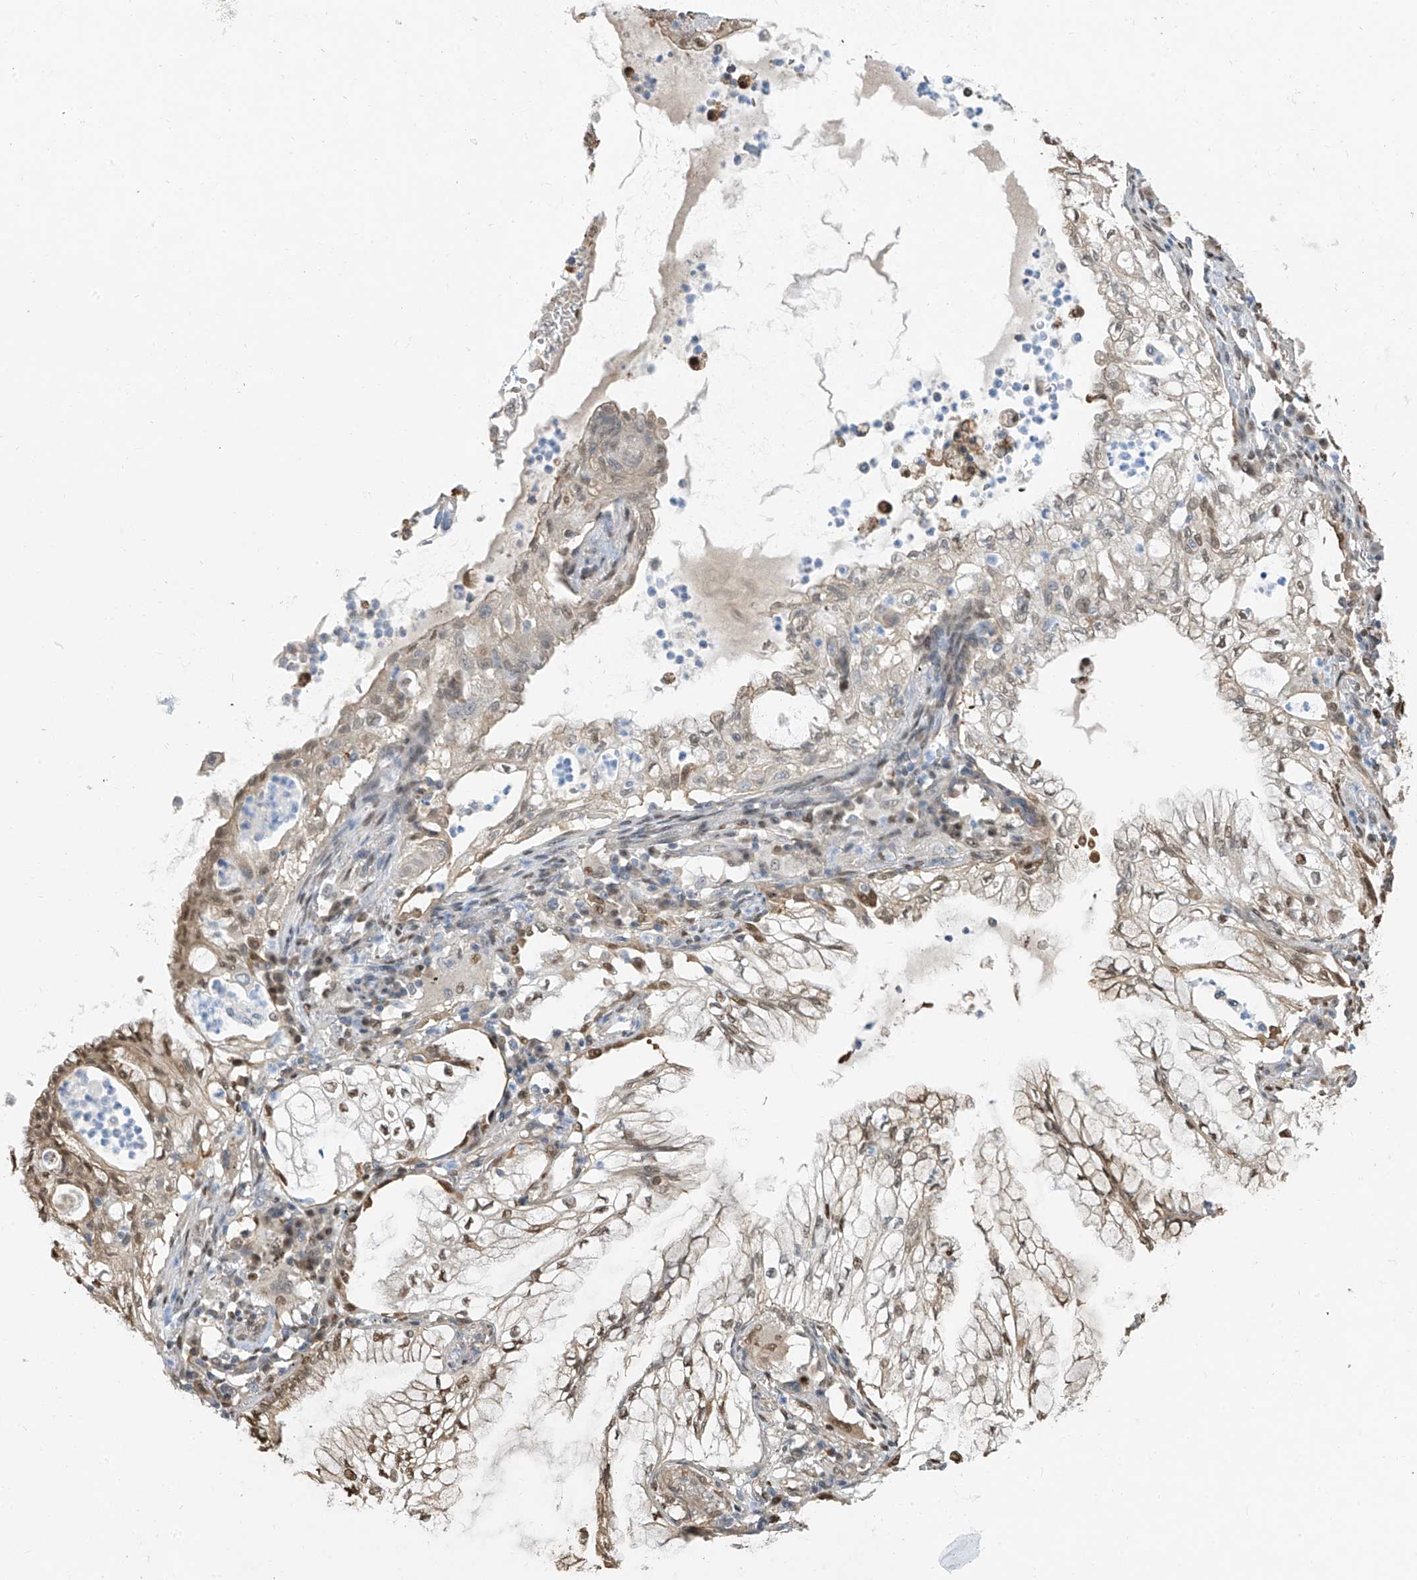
{"staining": {"intensity": "weak", "quantity": "<25%", "location": "nuclear"}, "tissue": "lung cancer", "cell_type": "Tumor cells", "image_type": "cancer", "snomed": [{"axis": "morphology", "description": "Adenocarcinoma, NOS"}, {"axis": "topography", "description": "Lung"}], "caption": "A photomicrograph of lung cancer (adenocarcinoma) stained for a protein demonstrates no brown staining in tumor cells. (Stains: DAB immunohistochemistry with hematoxylin counter stain, Microscopy: brightfield microscopy at high magnification).", "gene": "PMM1", "patient": {"sex": "female", "age": 70}}